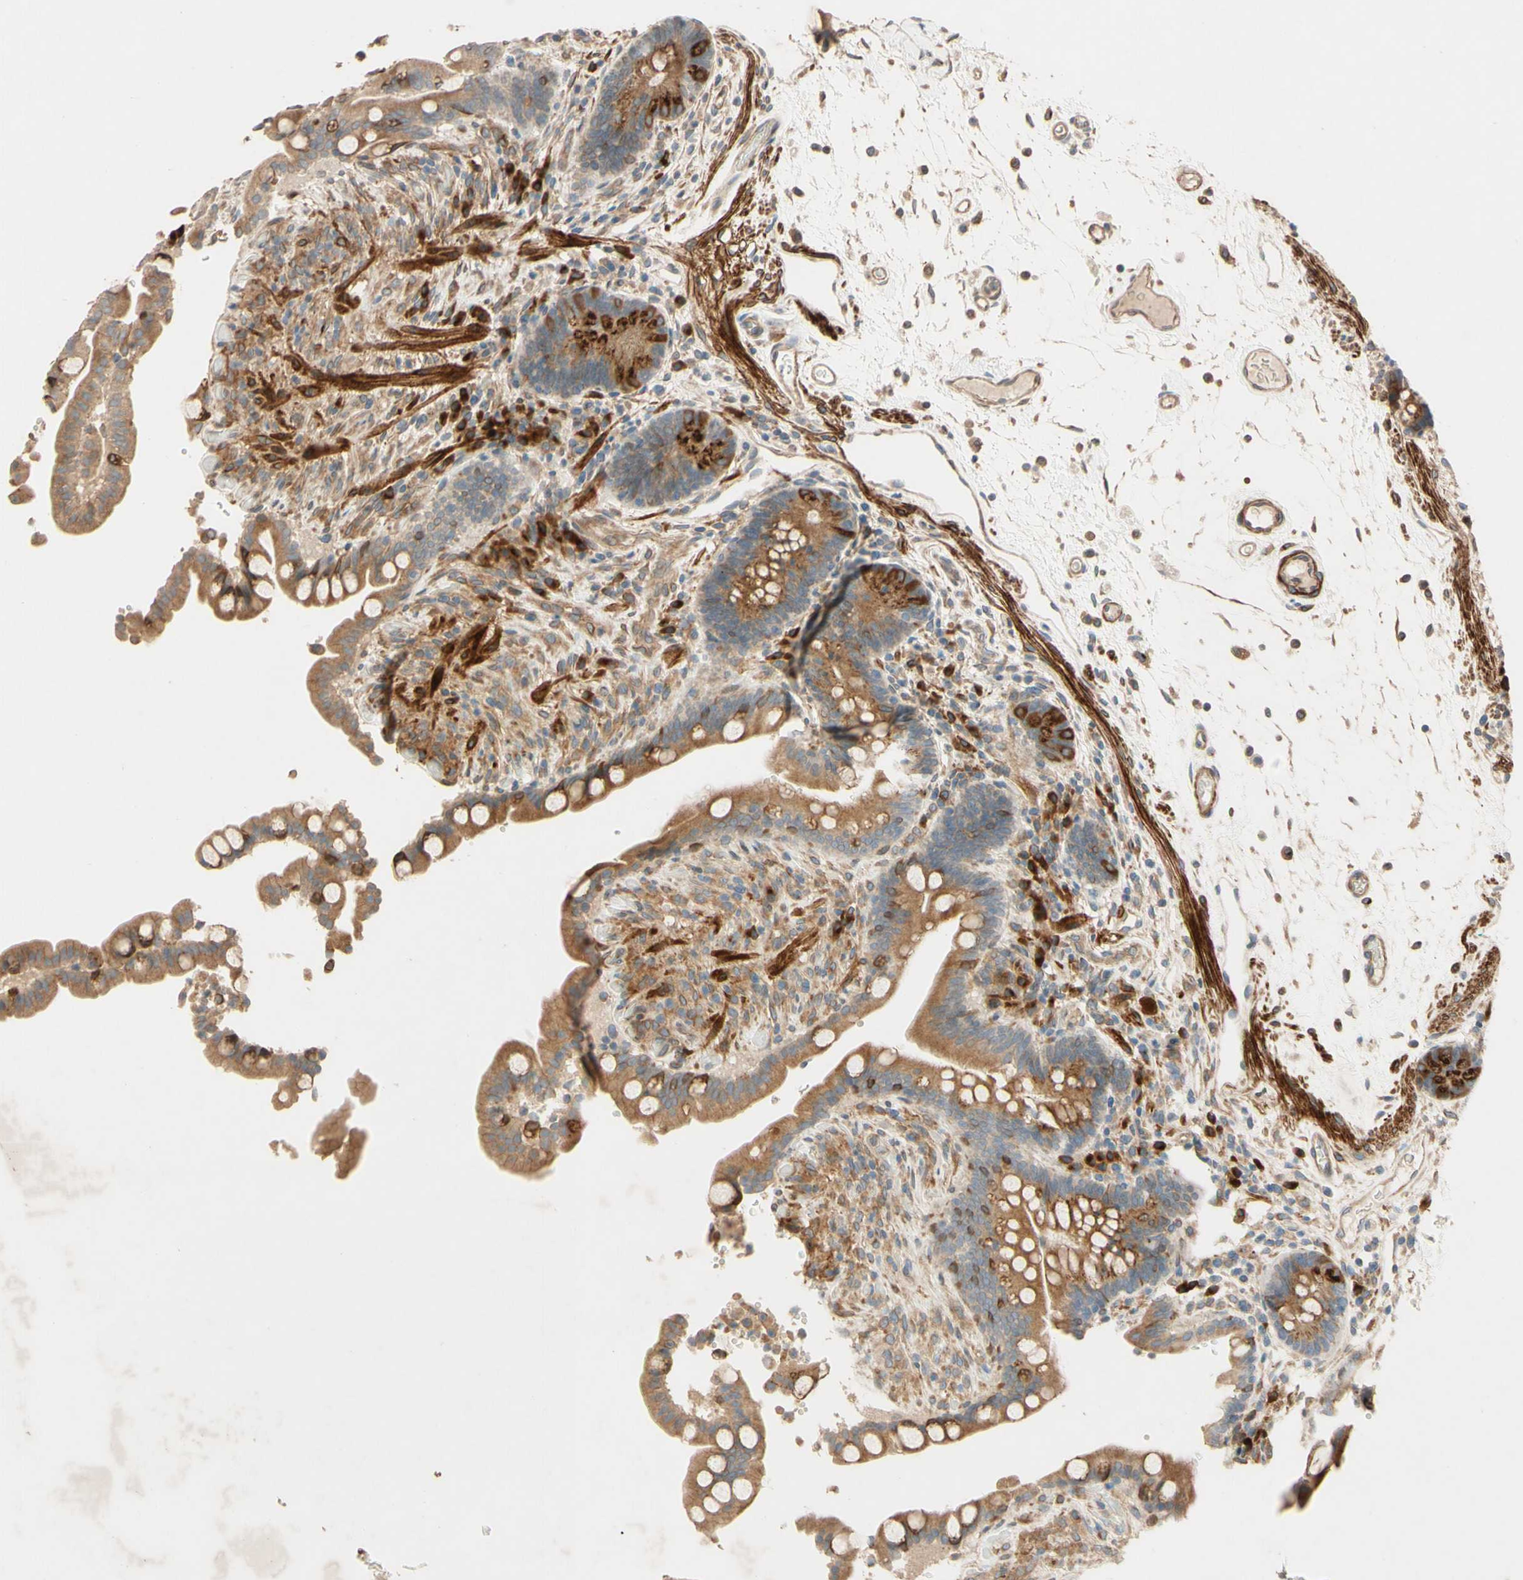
{"staining": {"intensity": "strong", "quantity": ">75%", "location": "cytoplasmic/membranous"}, "tissue": "colon", "cell_type": "Endothelial cells", "image_type": "normal", "snomed": [{"axis": "morphology", "description": "Normal tissue, NOS"}, {"axis": "topography", "description": "Colon"}], "caption": "Immunohistochemical staining of normal human colon shows strong cytoplasmic/membranous protein expression in about >75% of endothelial cells. Nuclei are stained in blue.", "gene": "PTPRU", "patient": {"sex": "male", "age": 73}}